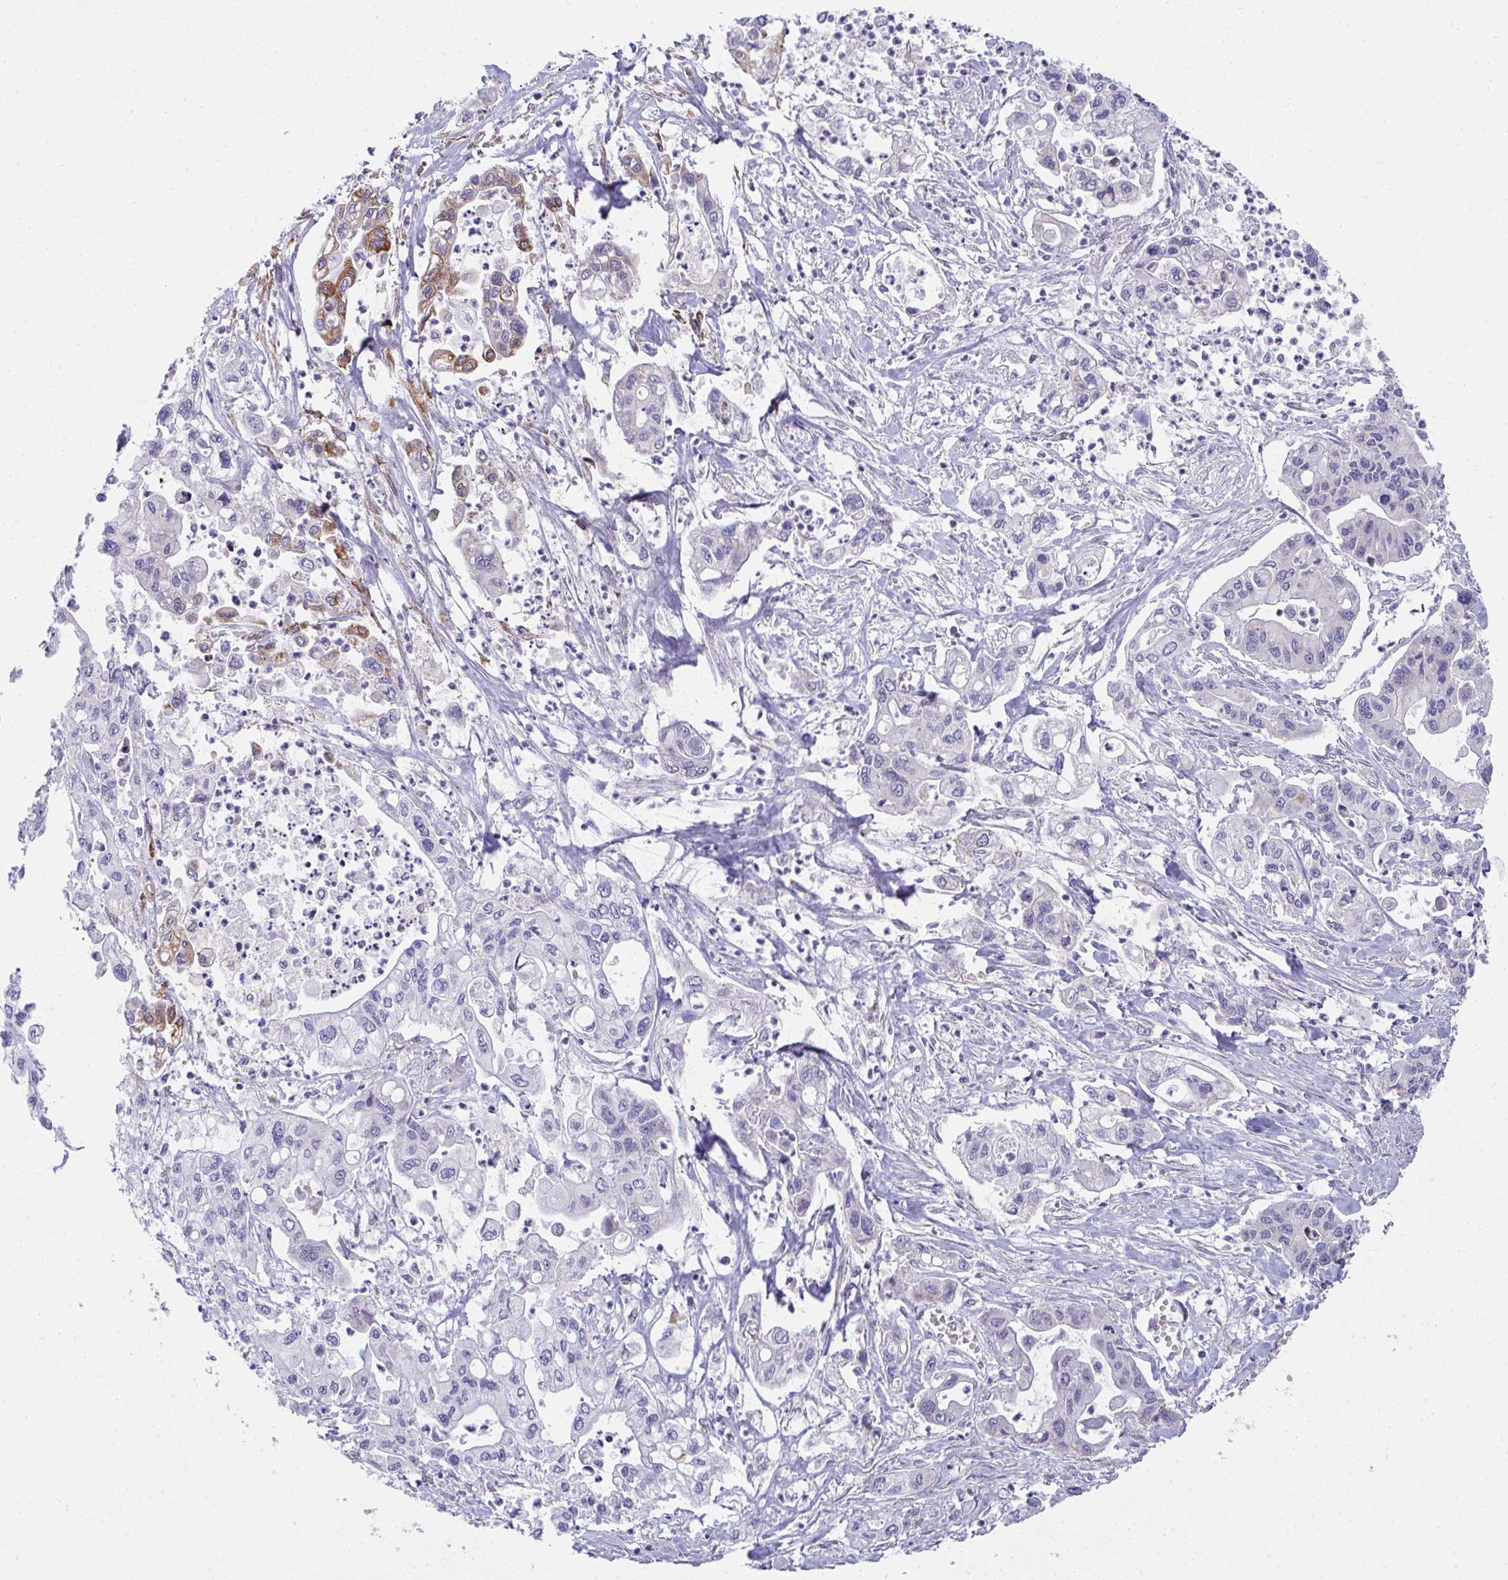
{"staining": {"intensity": "moderate", "quantity": "<25%", "location": "cytoplasmic/membranous"}, "tissue": "pancreatic cancer", "cell_type": "Tumor cells", "image_type": "cancer", "snomed": [{"axis": "morphology", "description": "Adenocarcinoma, NOS"}, {"axis": "topography", "description": "Pancreas"}], "caption": "Brown immunohistochemical staining in human pancreatic cancer exhibits moderate cytoplasmic/membranous expression in about <25% of tumor cells.", "gene": "FASLG", "patient": {"sex": "male", "age": 62}}